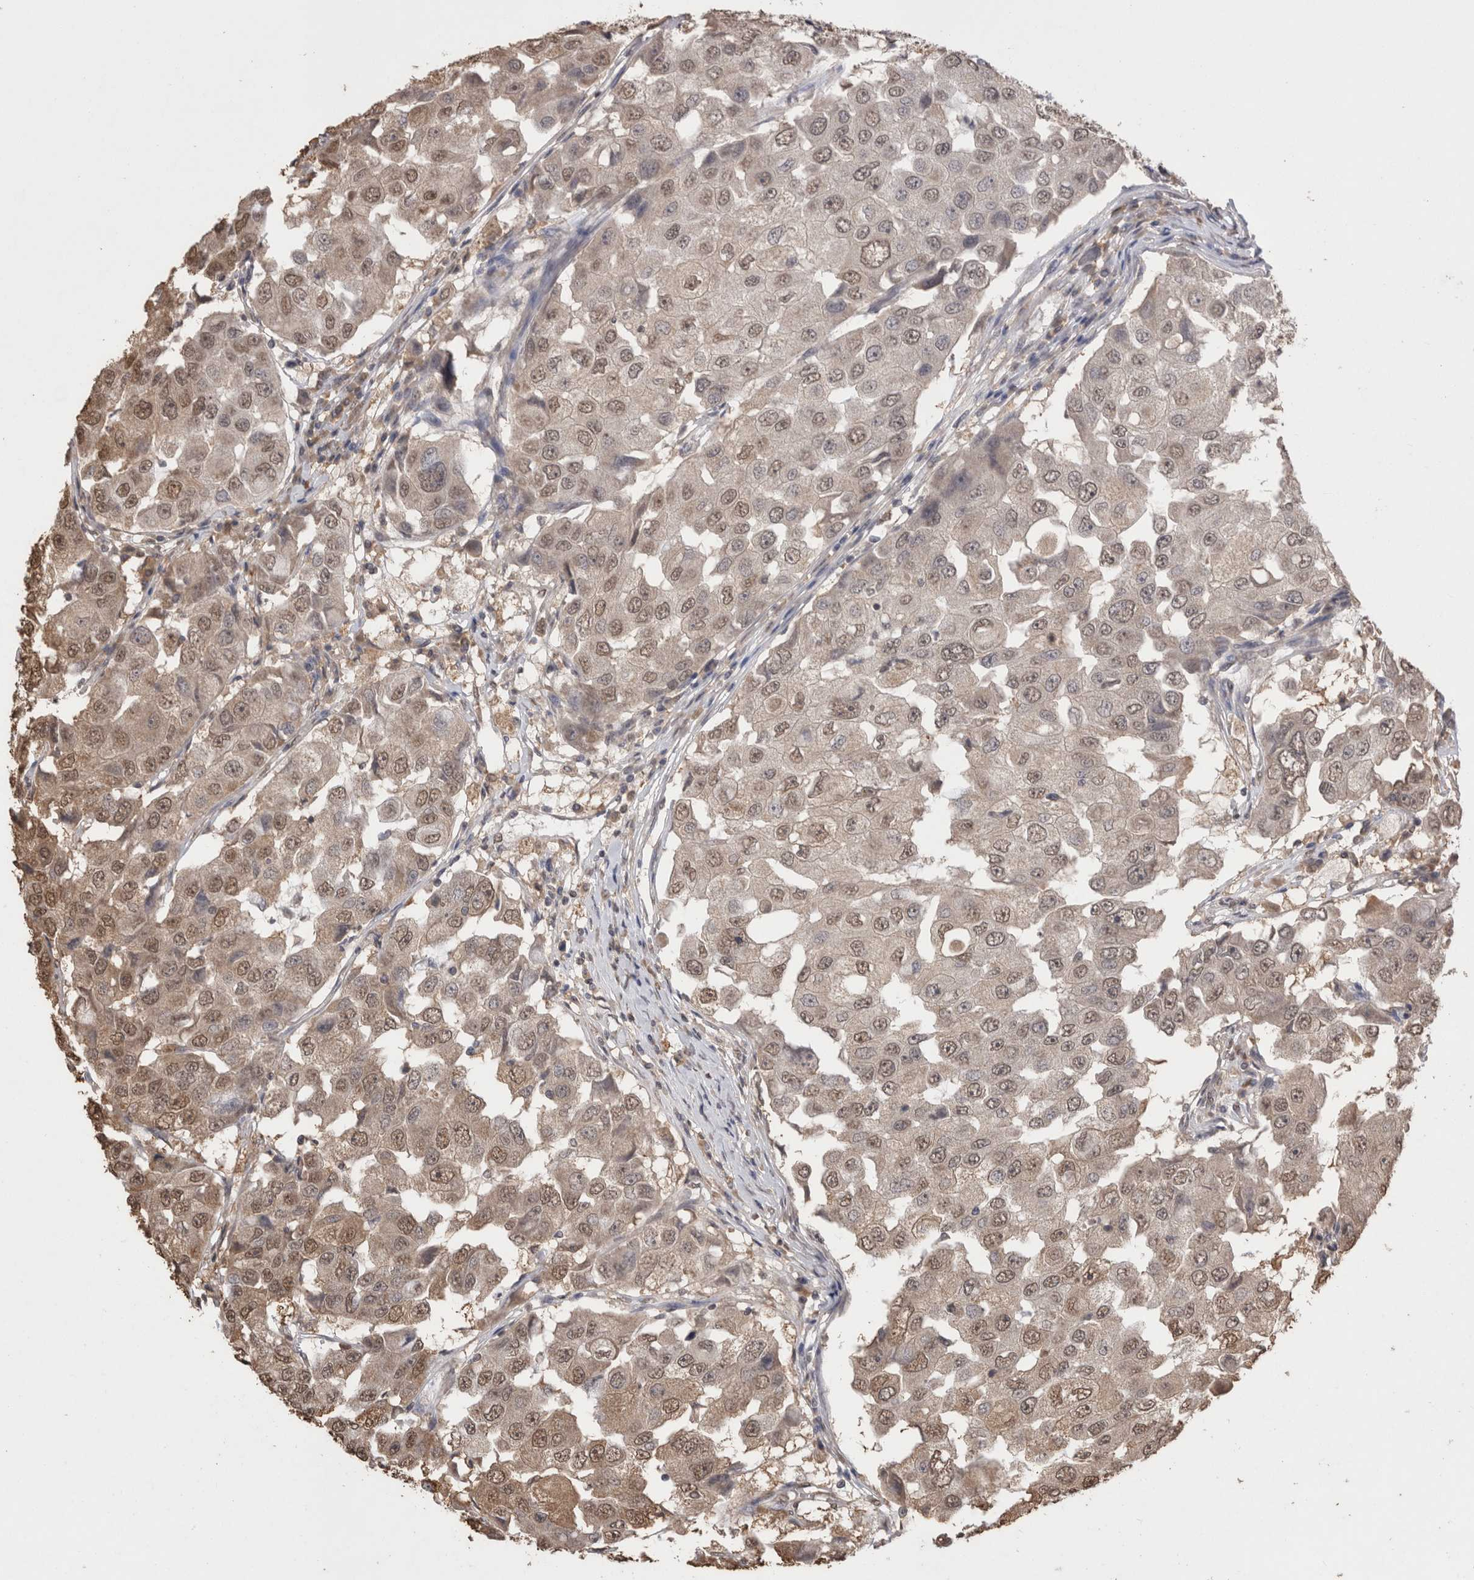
{"staining": {"intensity": "weak", "quantity": ">75%", "location": "cytoplasmic/membranous,nuclear"}, "tissue": "breast cancer", "cell_type": "Tumor cells", "image_type": "cancer", "snomed": [{"axis": "morphology", "description": "Duct carcinoma"}, {"axis": "topography", "description": "Breast"}], "caption": "Approximately >75% of tumor cells in breast invasive ductal carcinoma reveal weak cytoplasmic/membranous and nuclear protein positivity as visualized by brown immunohistochemical staining.", "gene": "GRK5", "patient": {"sex": "female", "age": 27}}